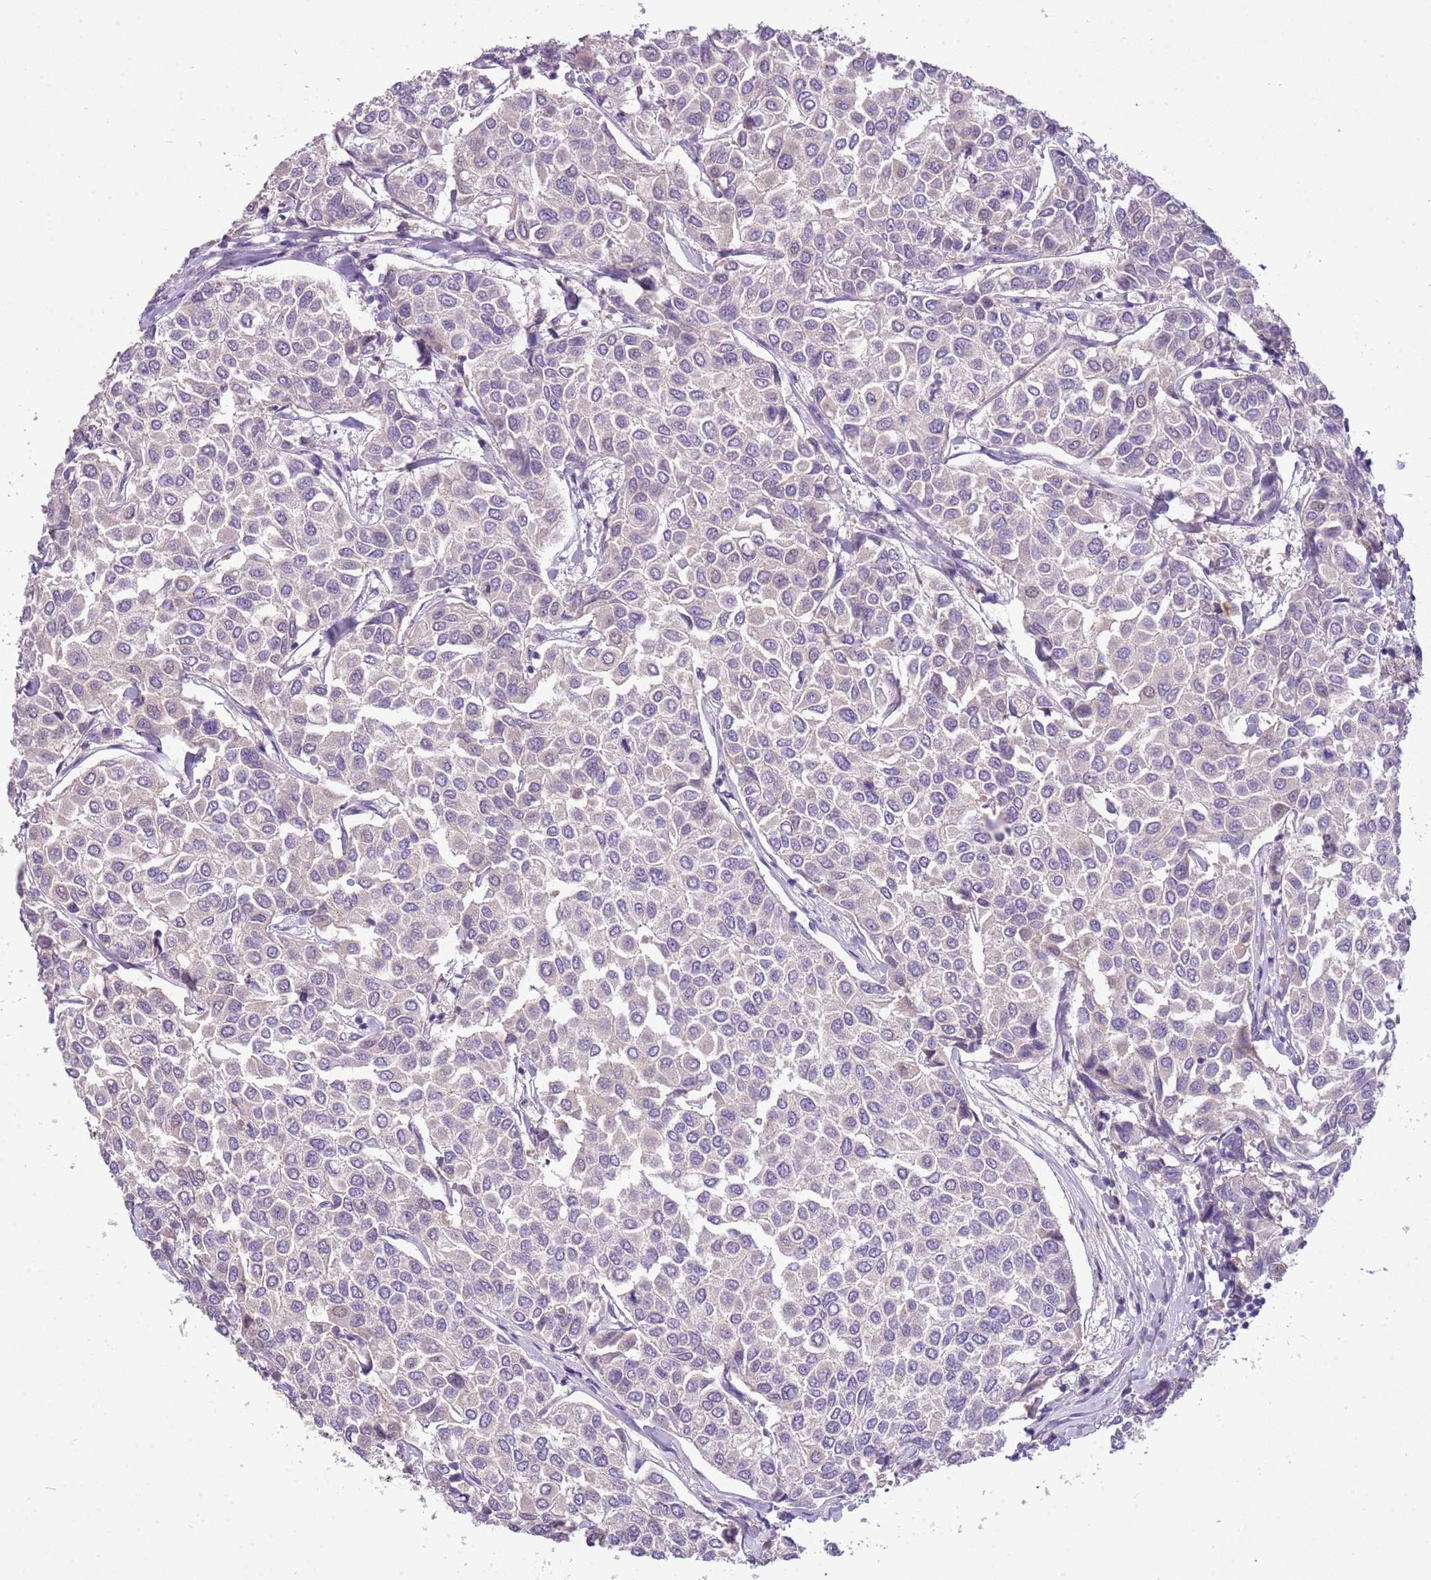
{"staining": {"intensity": "negative", "quantity": "none", "location": "none"}, "tissue": "breast cancer", "cell_type": "Tumor cells", "image_type": "cancer", "snomed": [{"axis": "morphology", "description": "Duct carcinoma"}, {"axis": "topography", "description": "Breast"}], "caption": "Protein analysis of invasive ductal carcinoma (breast) demonstrates no significant expression in tumor cells. (Stains: DAB (3,3'-diaminobenzidine) immunohistochemistry with hematoxylin counter stain, Microscopy: brightfield microscopy at high magnification).", "gene": "SCAMP5", "patient": {"sex": "female", "age": 55}}